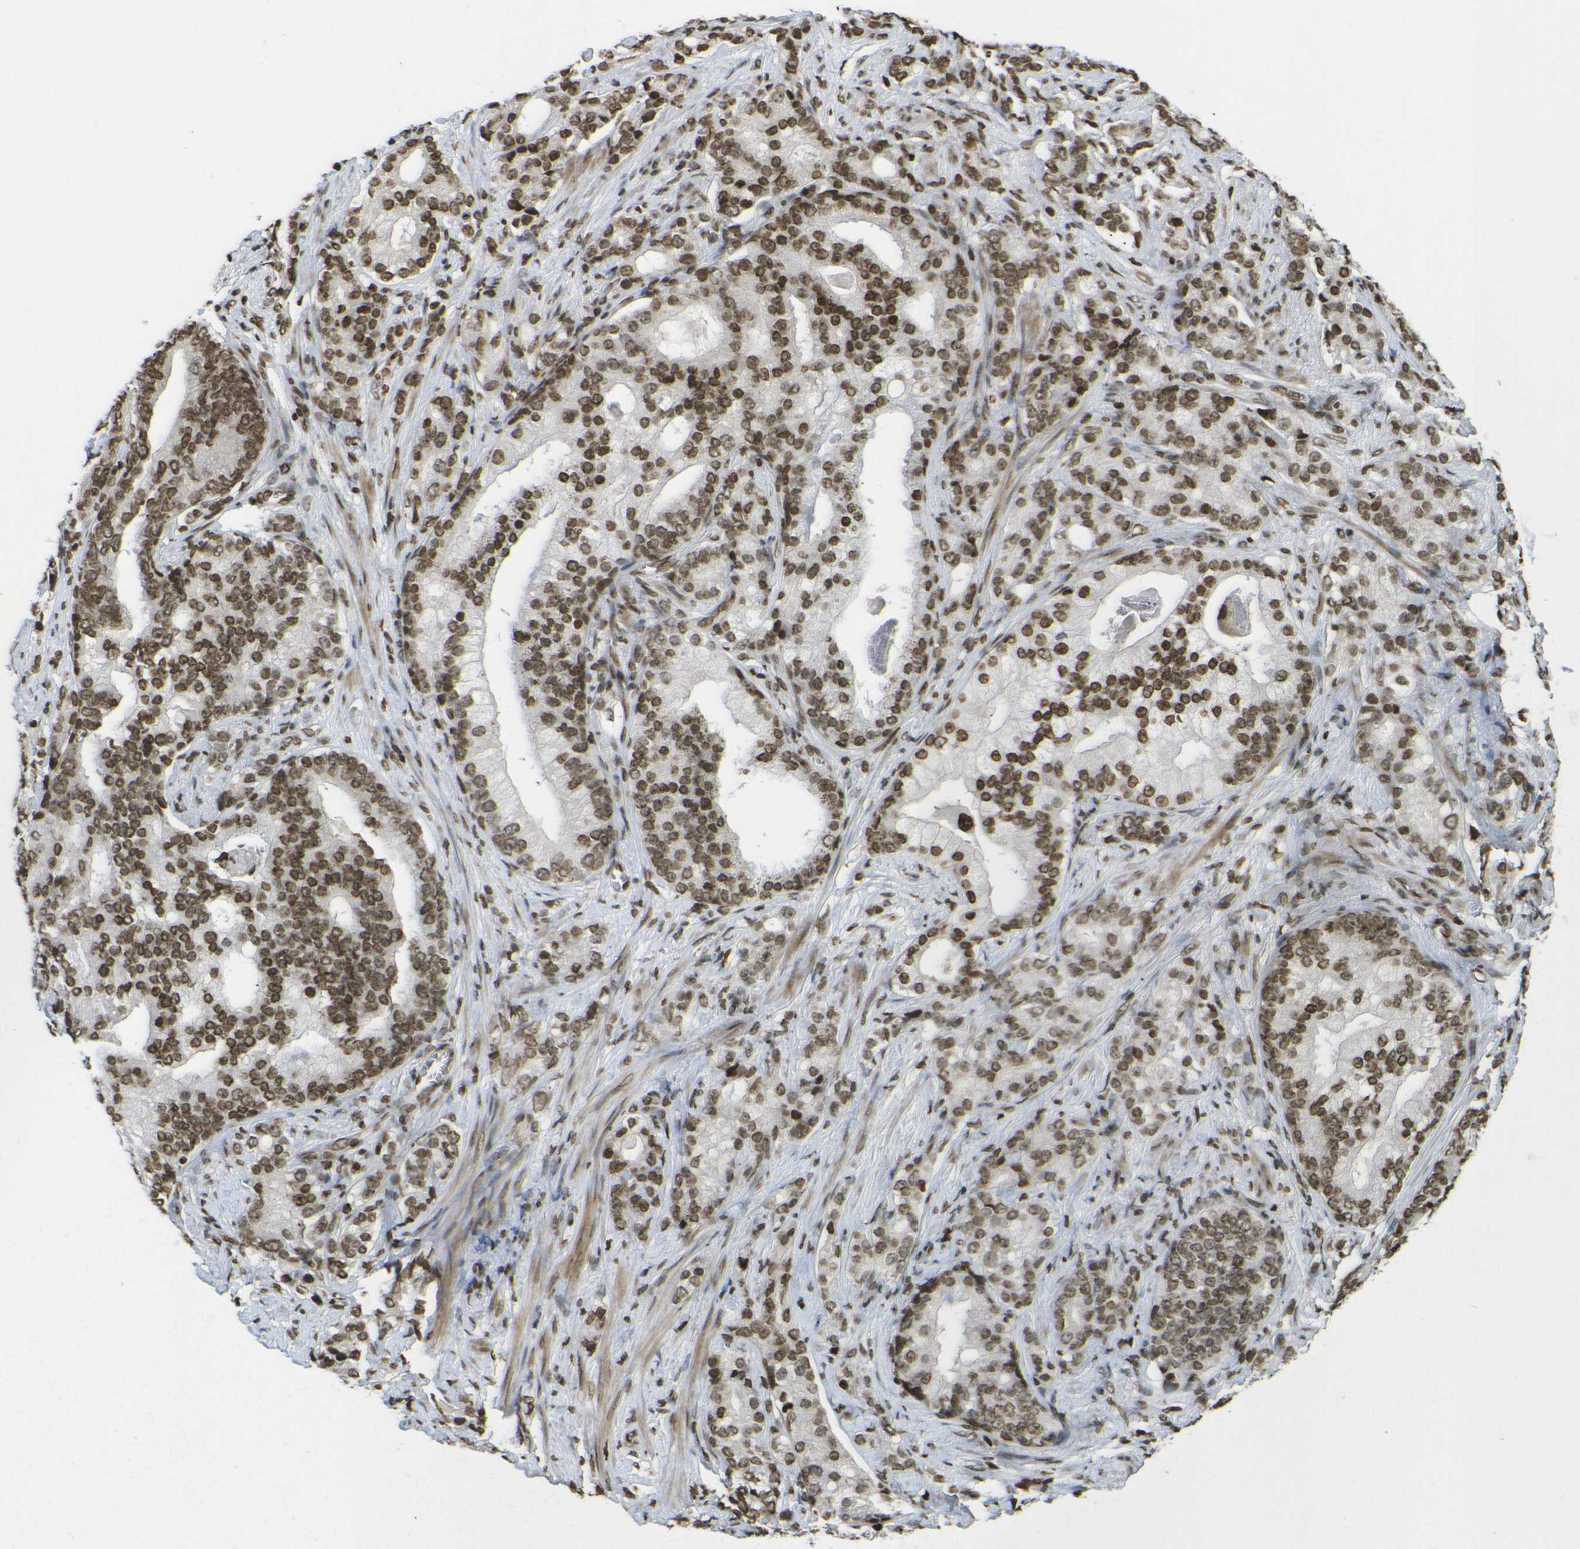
{"staining": {"intensity": "moderate", "quantity": ">75%", "location": "nuclear"}, "tissue": "prostate cancer", "cell_type": "Tumor cells", "image_type": "cancer", "snomed": [{"axis": "morphology", "description": "Adenocarcinoma, Low grade"}, {"axis": "topography", "description": "Prostate"}], "caption": "IHC (DAB (3,3'-diaminobenzidine)) staining of prostate cancer (adenocarcinoma (low-grade)) displays moderate nuclear protein positivity in approximately >75% of tumor cells. The protein of interest is shown in brown color, while the nuclei are stained blue.", "gene": "H4C16", "patient": {"sex": "male", "age": 58}}